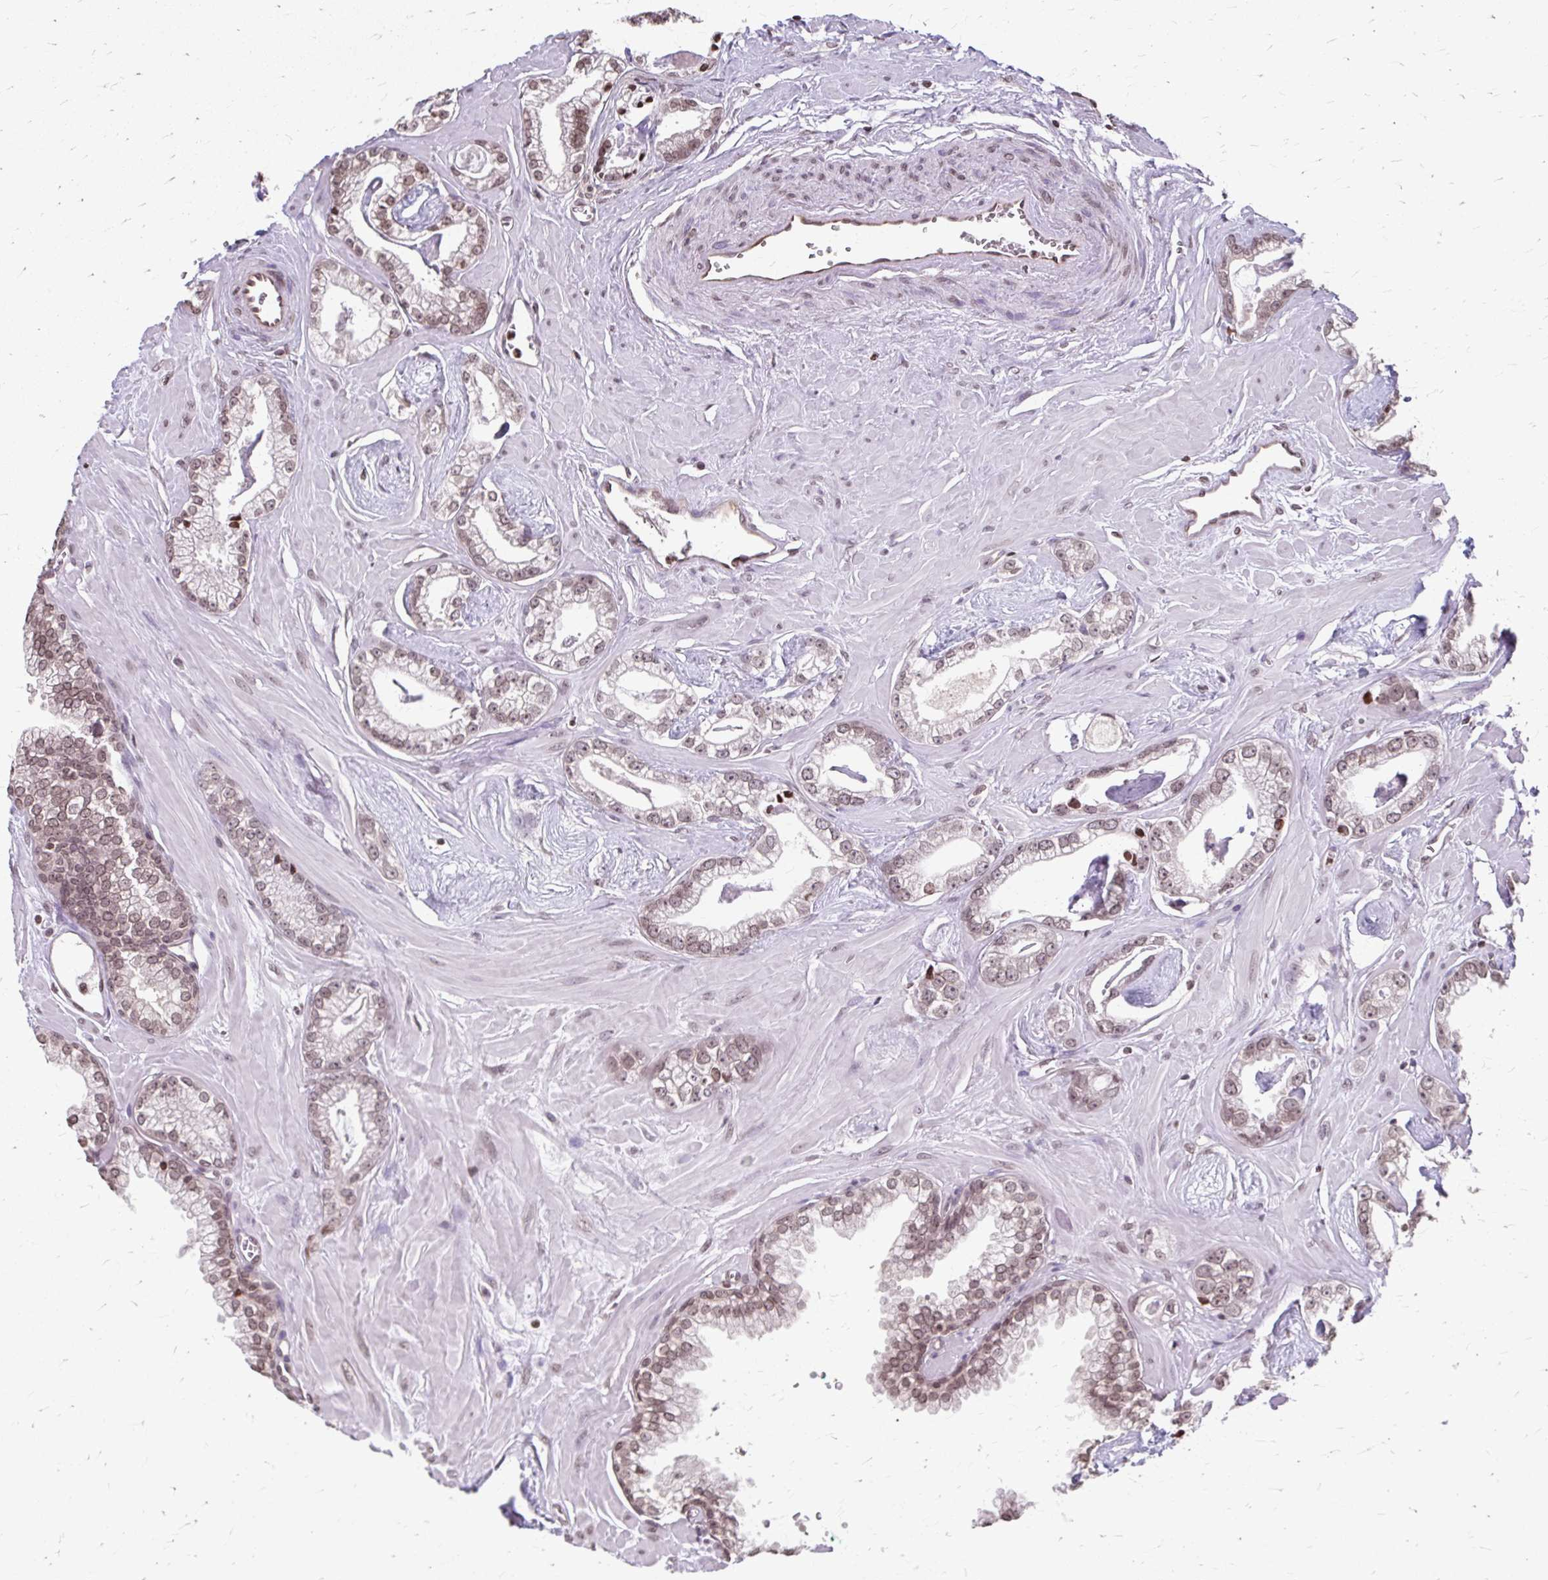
{"staining": {"intensity": "moderate", "quantity": ">75%", "location": "nuclear"}, "tissue": "prostate cancer", "cell_type": "Tumor cells", "image_type": "cancer", "snomed": [{"axis": "morphology", "description": "Adenocarcinoma, Low grade"}, {"axis": "topography", "description": "Prostate"}], "caption": "Immunohistochemistry (IHC) of adenocarcinoma (low-grade) (prostate) reveals medium levels of moderate nuclear positivity in approximately >75% of tumor cells. The staining was performed using DAB, with brown indicating positive protein expression. Nuclei are stained blue with hematoxylin.", "gene": "ORC3", "patient": {"sex": "male", "age": 60}}